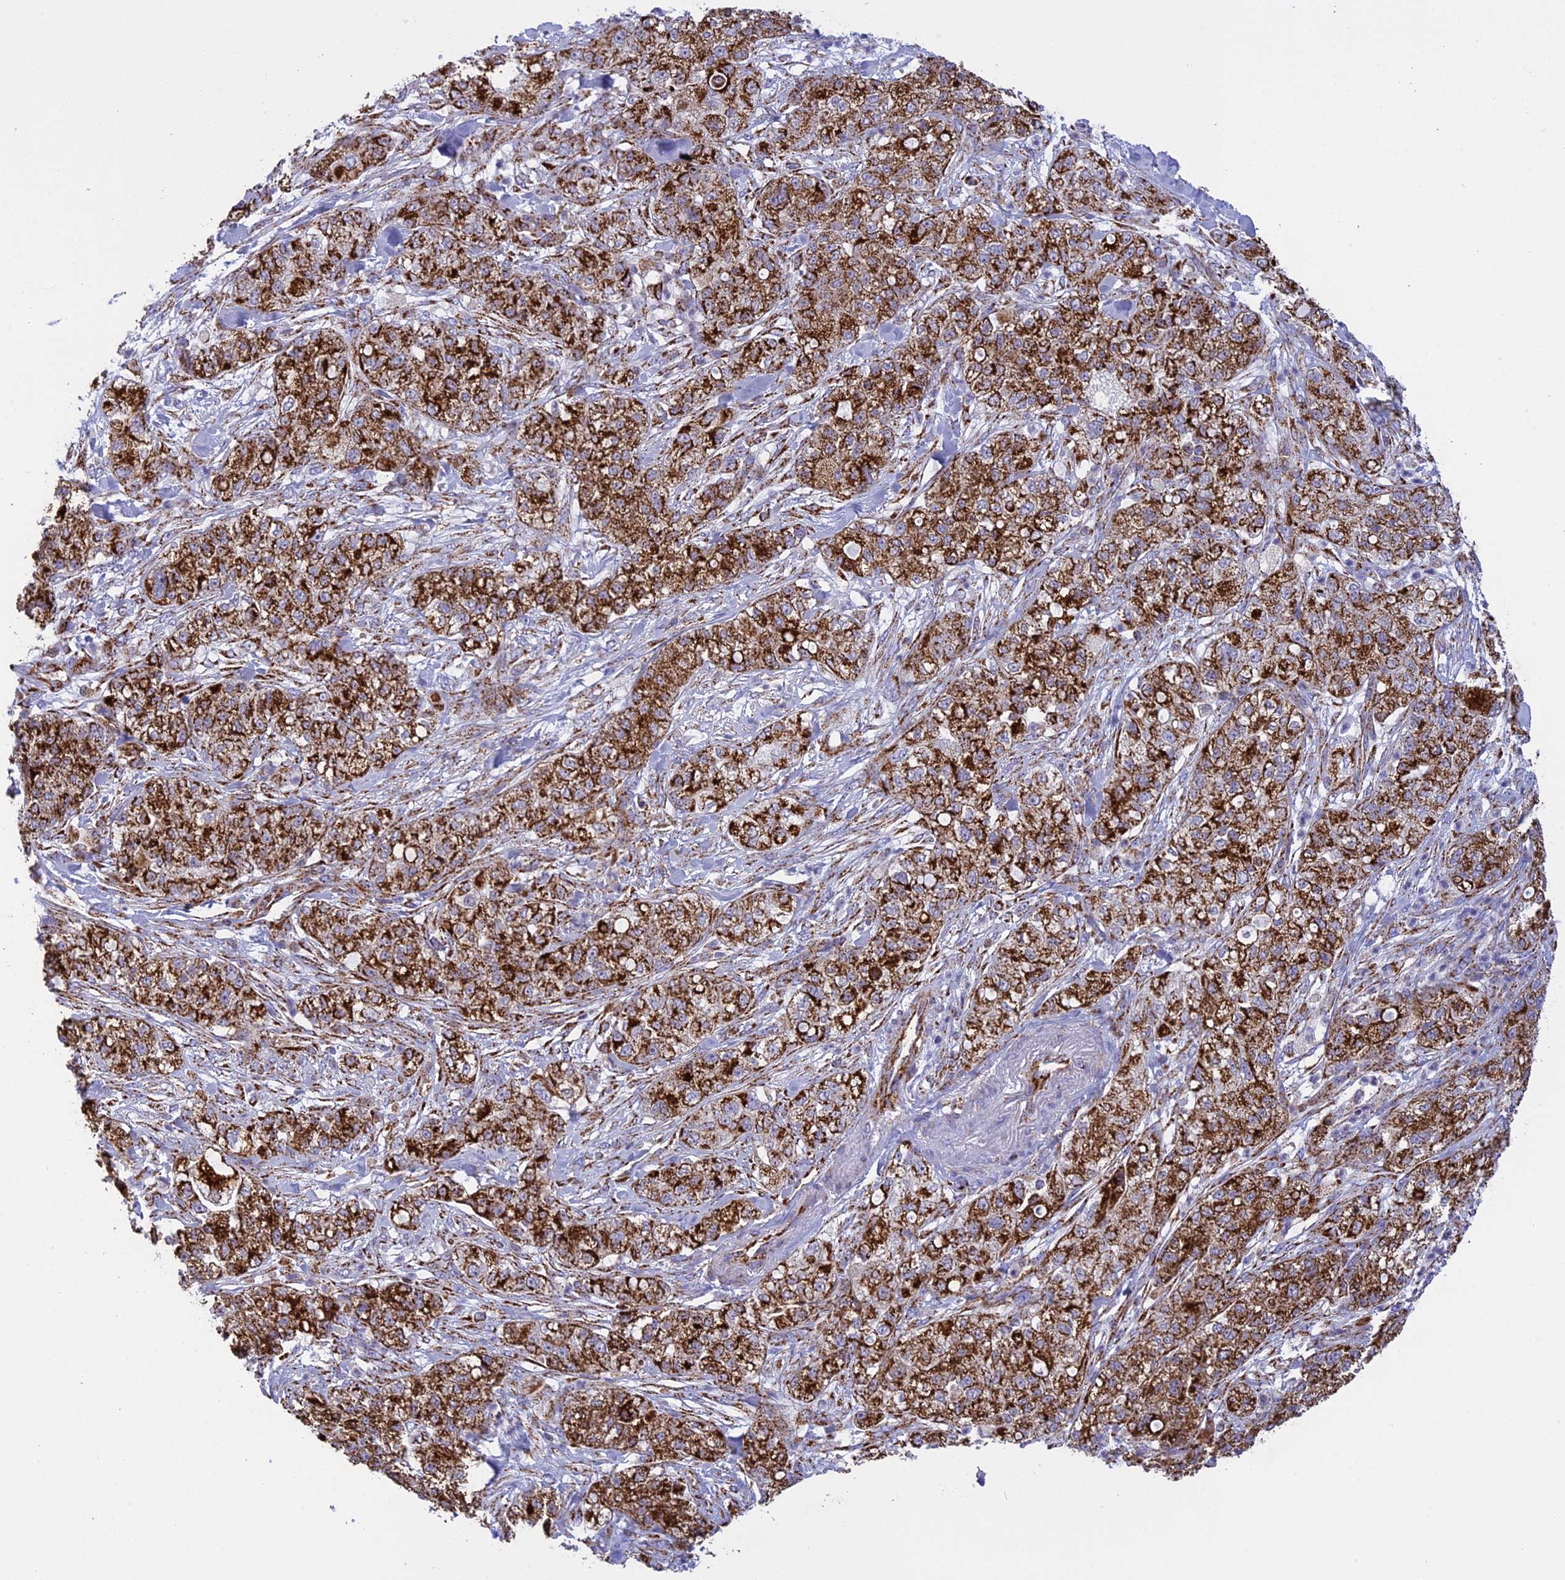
{"staining": {"intensity": "strong", "quantity": ">75%", "location": "cytoplasmic/membranous"}, "tissue": "pancreatic cancer", "cell_type": "Tumor cells", "image_type": "cancer", "snomed": [{"axis": "morphology", "description": "Adenocarcinoma, NOS"}, {"axis": "topography", "description": "Pancreas"}], "caption": "This is an image of IHC staining of adenocarcinoma (pancreatic), which shows strong expression in the cytoplasmic/membranous of tumor cells.", "gene": "ISOC2", "patient": {"sex": "female", "age": 78}}